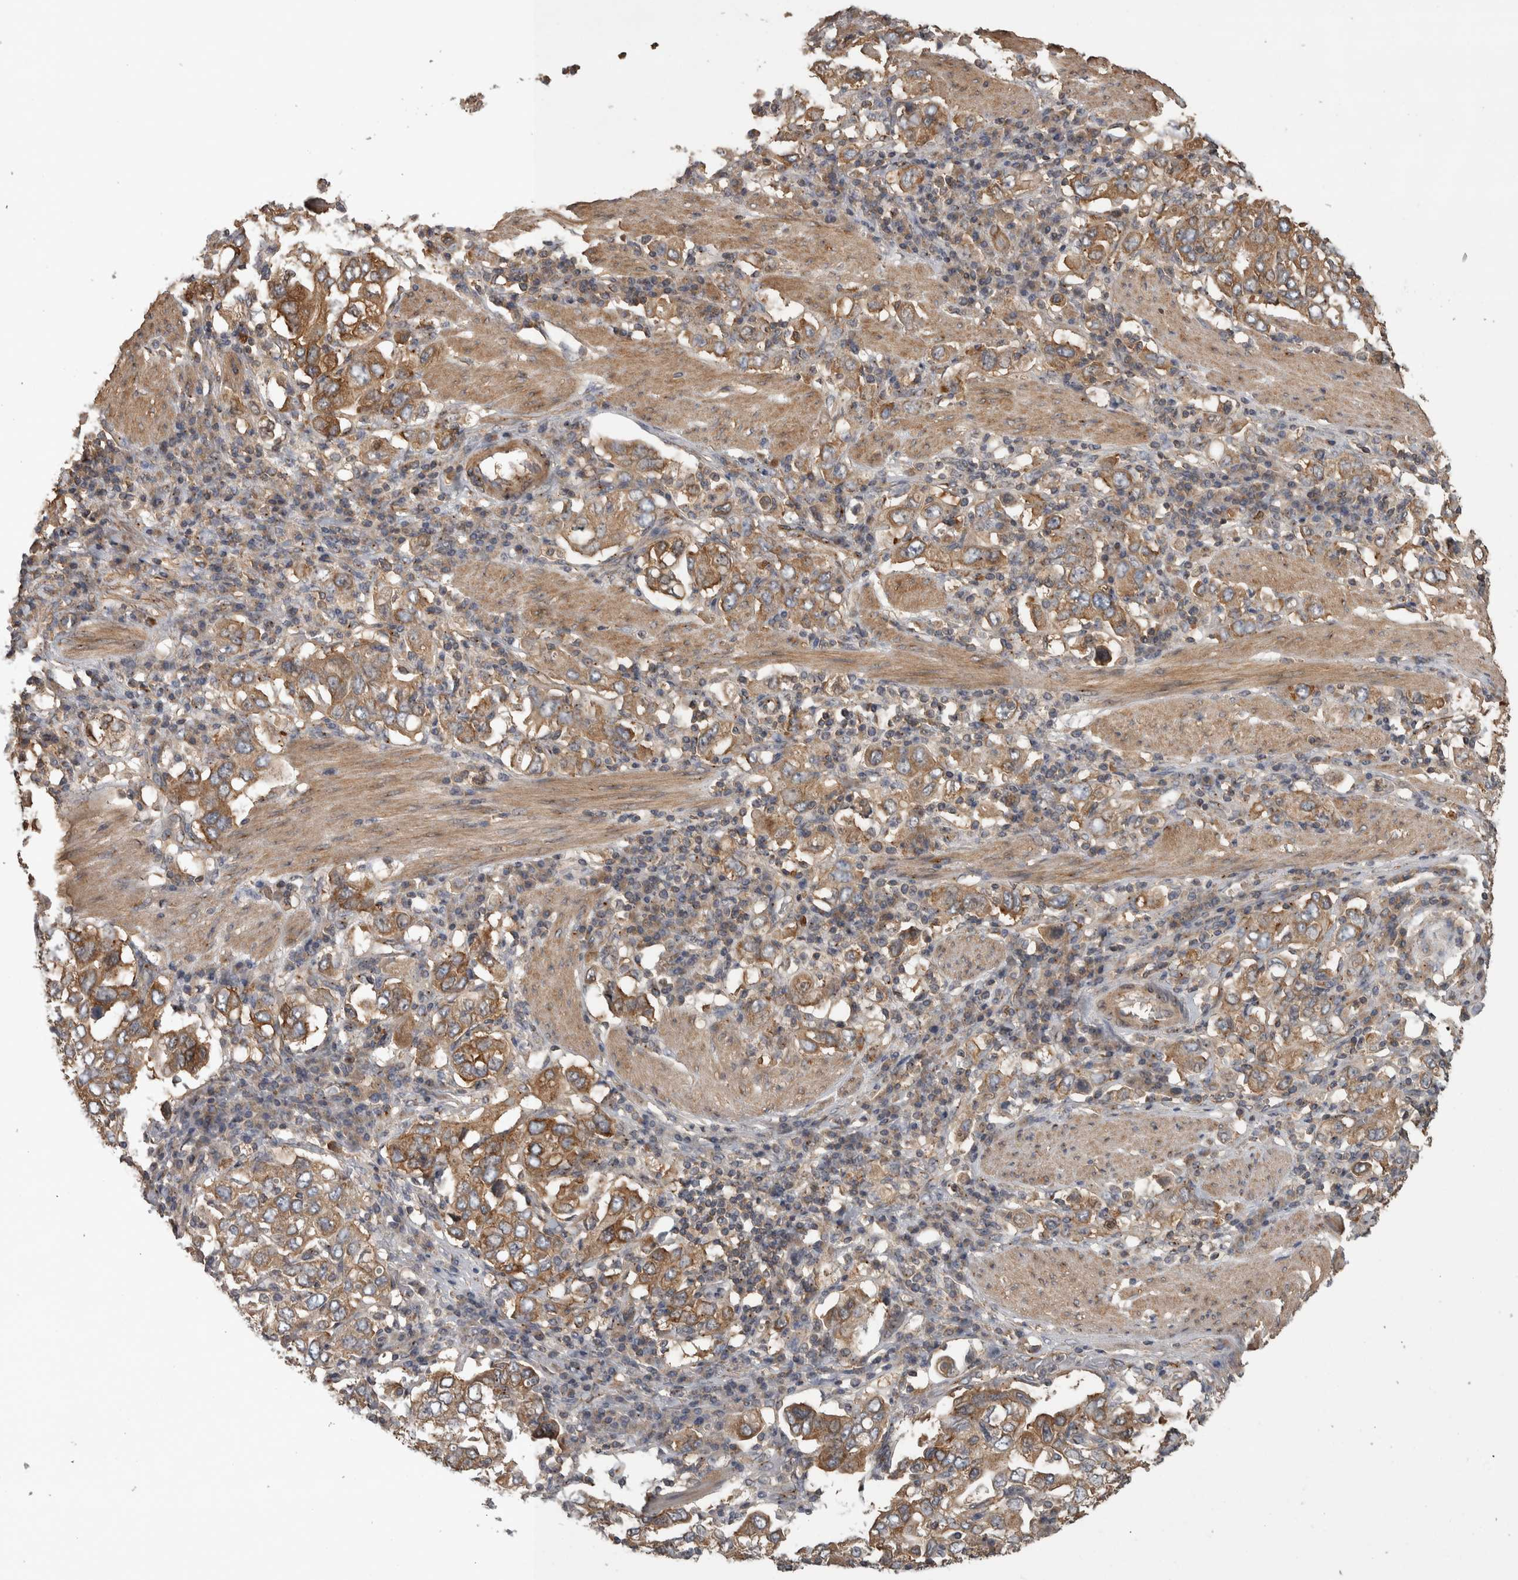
{"staining": {"intensity": "moderate", "quantity": ">75%", "location": "cytoplasmic/membranous"}, "tissue": "stomach cancer", "cell_type": "Tumor cells", "image_type": "cancer", "snomed": [{"axis": "morphology", "description": "Adenocarcinoma, NOS"}, {"axis": "topography", "description": "Stomach, upper"}], "caption": "Immunohistochemistry (DAB) staining of stomach cancer demonstrates moderate cytoplasmic/membranous protein staining in approximately >75% of tumor cells. (IHC, brightfield microscopy, high magnification).", "gene": "IFRD1", "patient": {"sex": "male", "age": 62}}